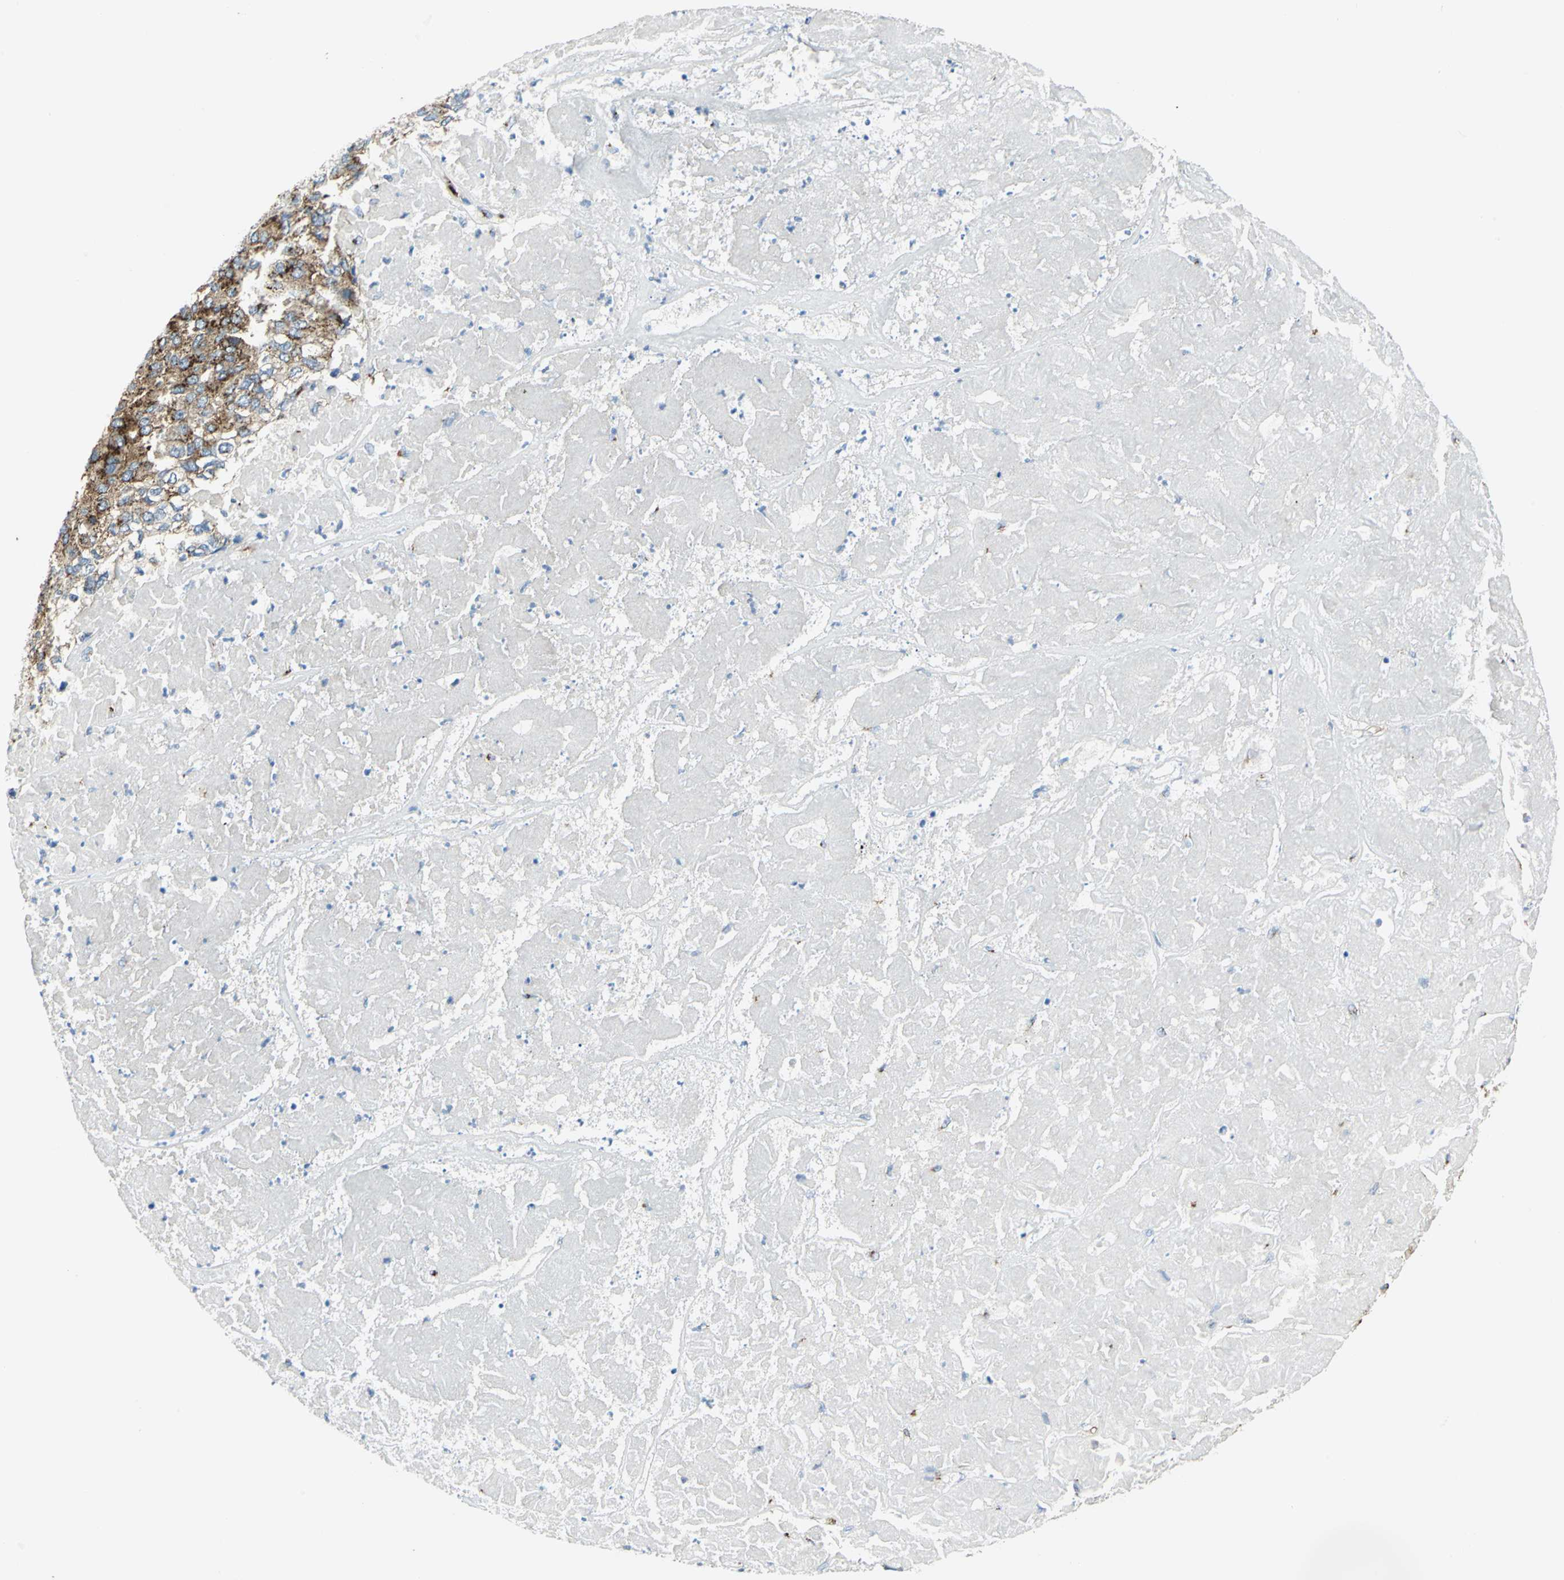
{"staining": {"intensity": "strong", "quantity": ">75%", "location": "cytoplasmic/membranous"}, "tissue": "pancreatic cancer", "cell_type": "Tumor cells", "image_type": "cancer", "snomed": [{"axis": "morphology", "description": "Adenocarcinoma, NOS"}, {"axis": "topography", "description": "Pancreas"}], "caption": "This is an image of immunohistochemistry staining of pancreatic cancer, which shows strong staining in the cytoplasmic/membranous of tumor cells.", "gene": "GPR3", "patient": {"sex": "male", "age": 50}}